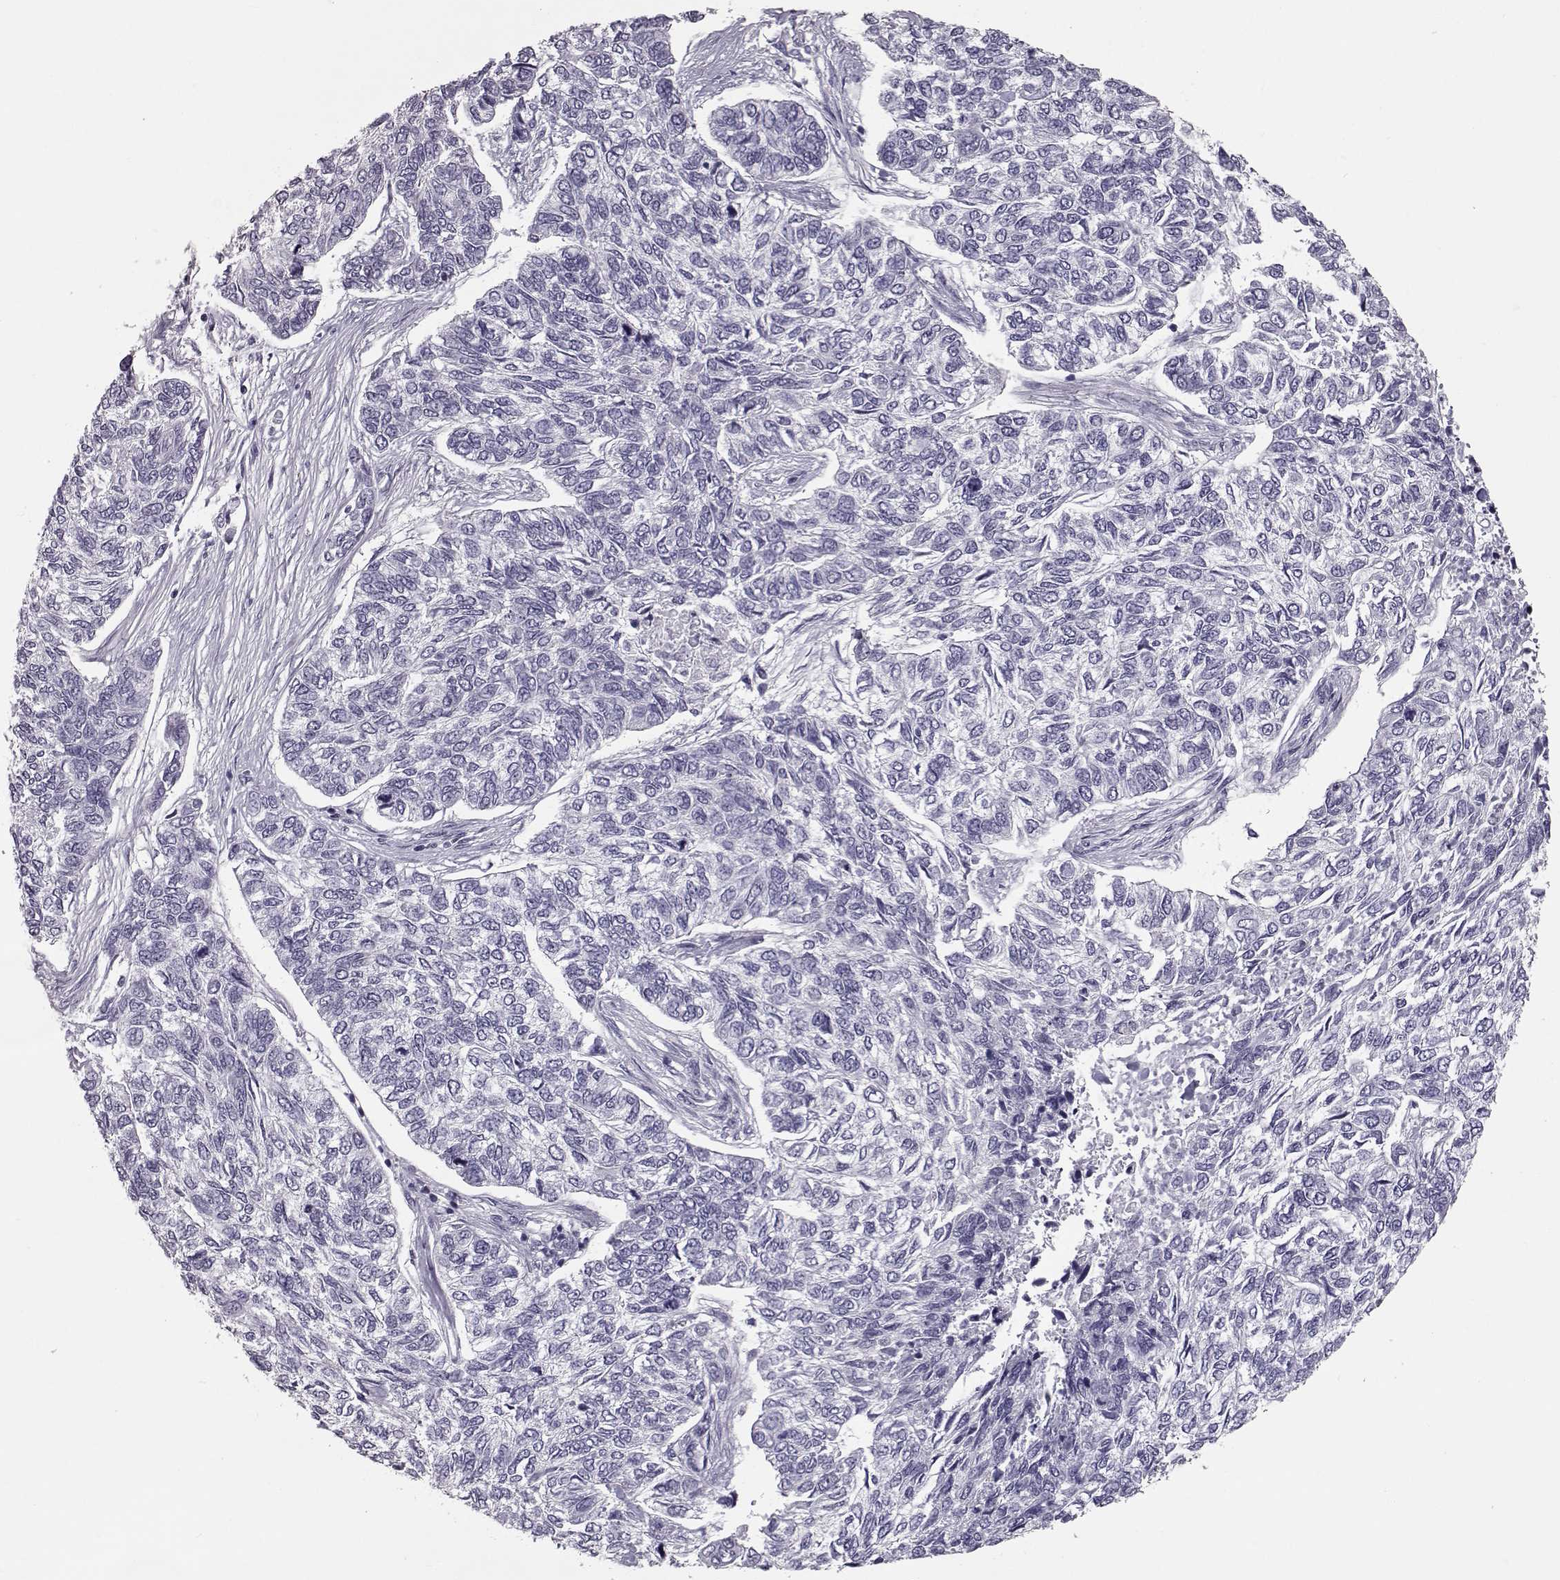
{"staining": {"intensity": "negative", "quantity": "none", "location": "none"}, "tissue": "skin cancer", "cell_type": "Tumor cells", "image_type": "cancer", "snomed": [{"axis": "morphology", "description": "Basal cell carcinoma"}, {"axis": "topography", "description": "Skin"}], "caption": "IHC photomicrograph of neoplastic tissue: skin cancer stained with DAB (3,3'-diaminobenzidine) shows no significant protein positivity in tumor cells. The staining was performed using DAB (3,3'-diaminobenzidine) to visualize the protein expression in brown, while the nuclei were stained in blue with hematoxylin (Magnification: 20x).", "gene": "CCL19", "patient": {"sex": "female", "age": 65}}